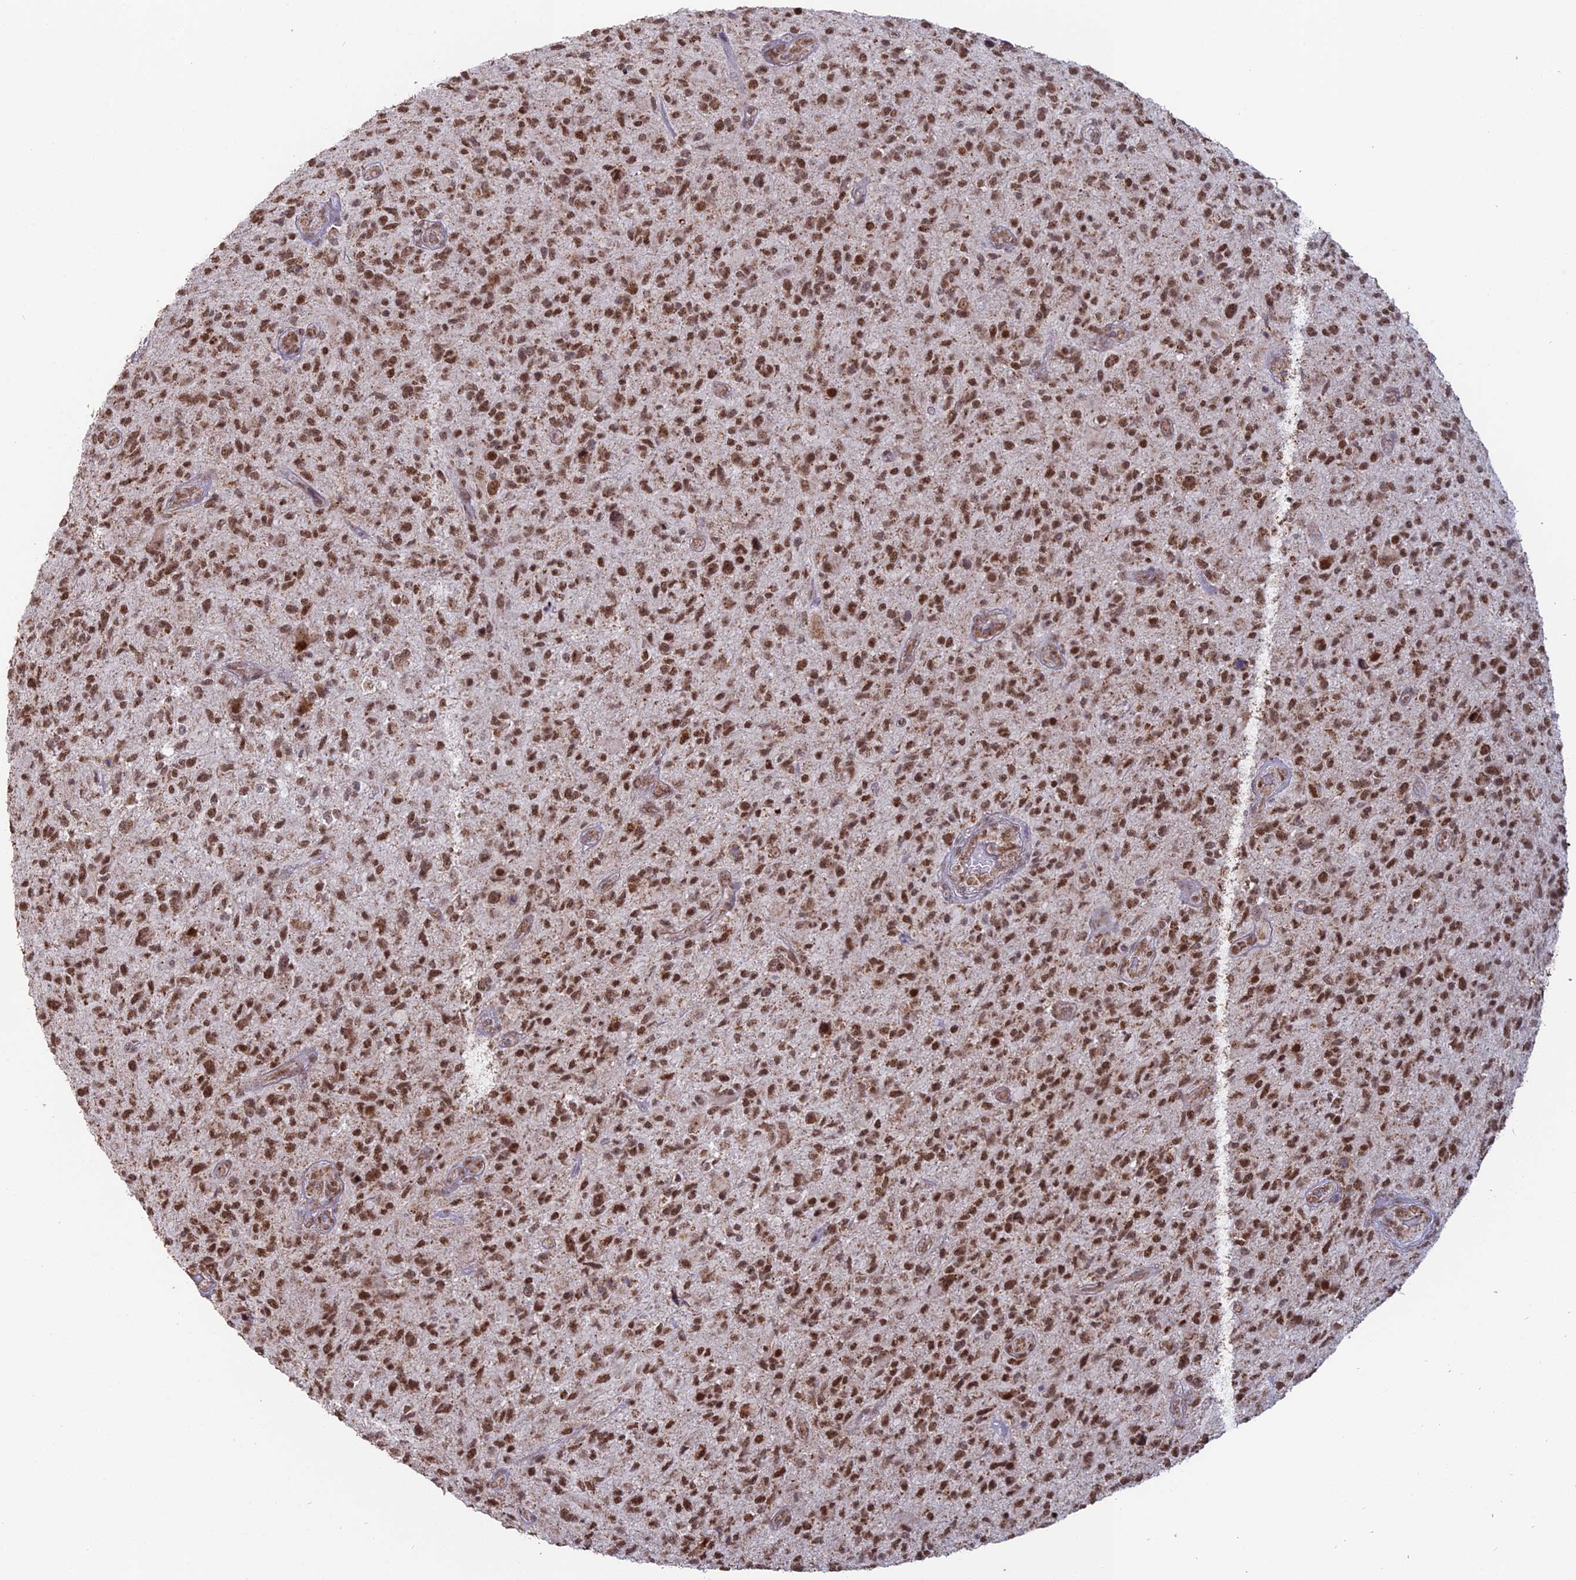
{"staining": {"intensity": "moderate", "quantity": ">75%", "location": "nuclear"}, "tissue": "glioma", "cell_type": "Tumor cells", "image_type": "cancer", "snomed": [{"axis": "morphology", "description": "Glioma, malignant, High grade"}, {"axis": "topography", "description": "Brain"}], "caption": "A brown stain labels moderate nuclear staining of a protein in human glioma tumor cells.", "gene": "ARHGAP40", "patient": {"sex": "male", "age": 47}}